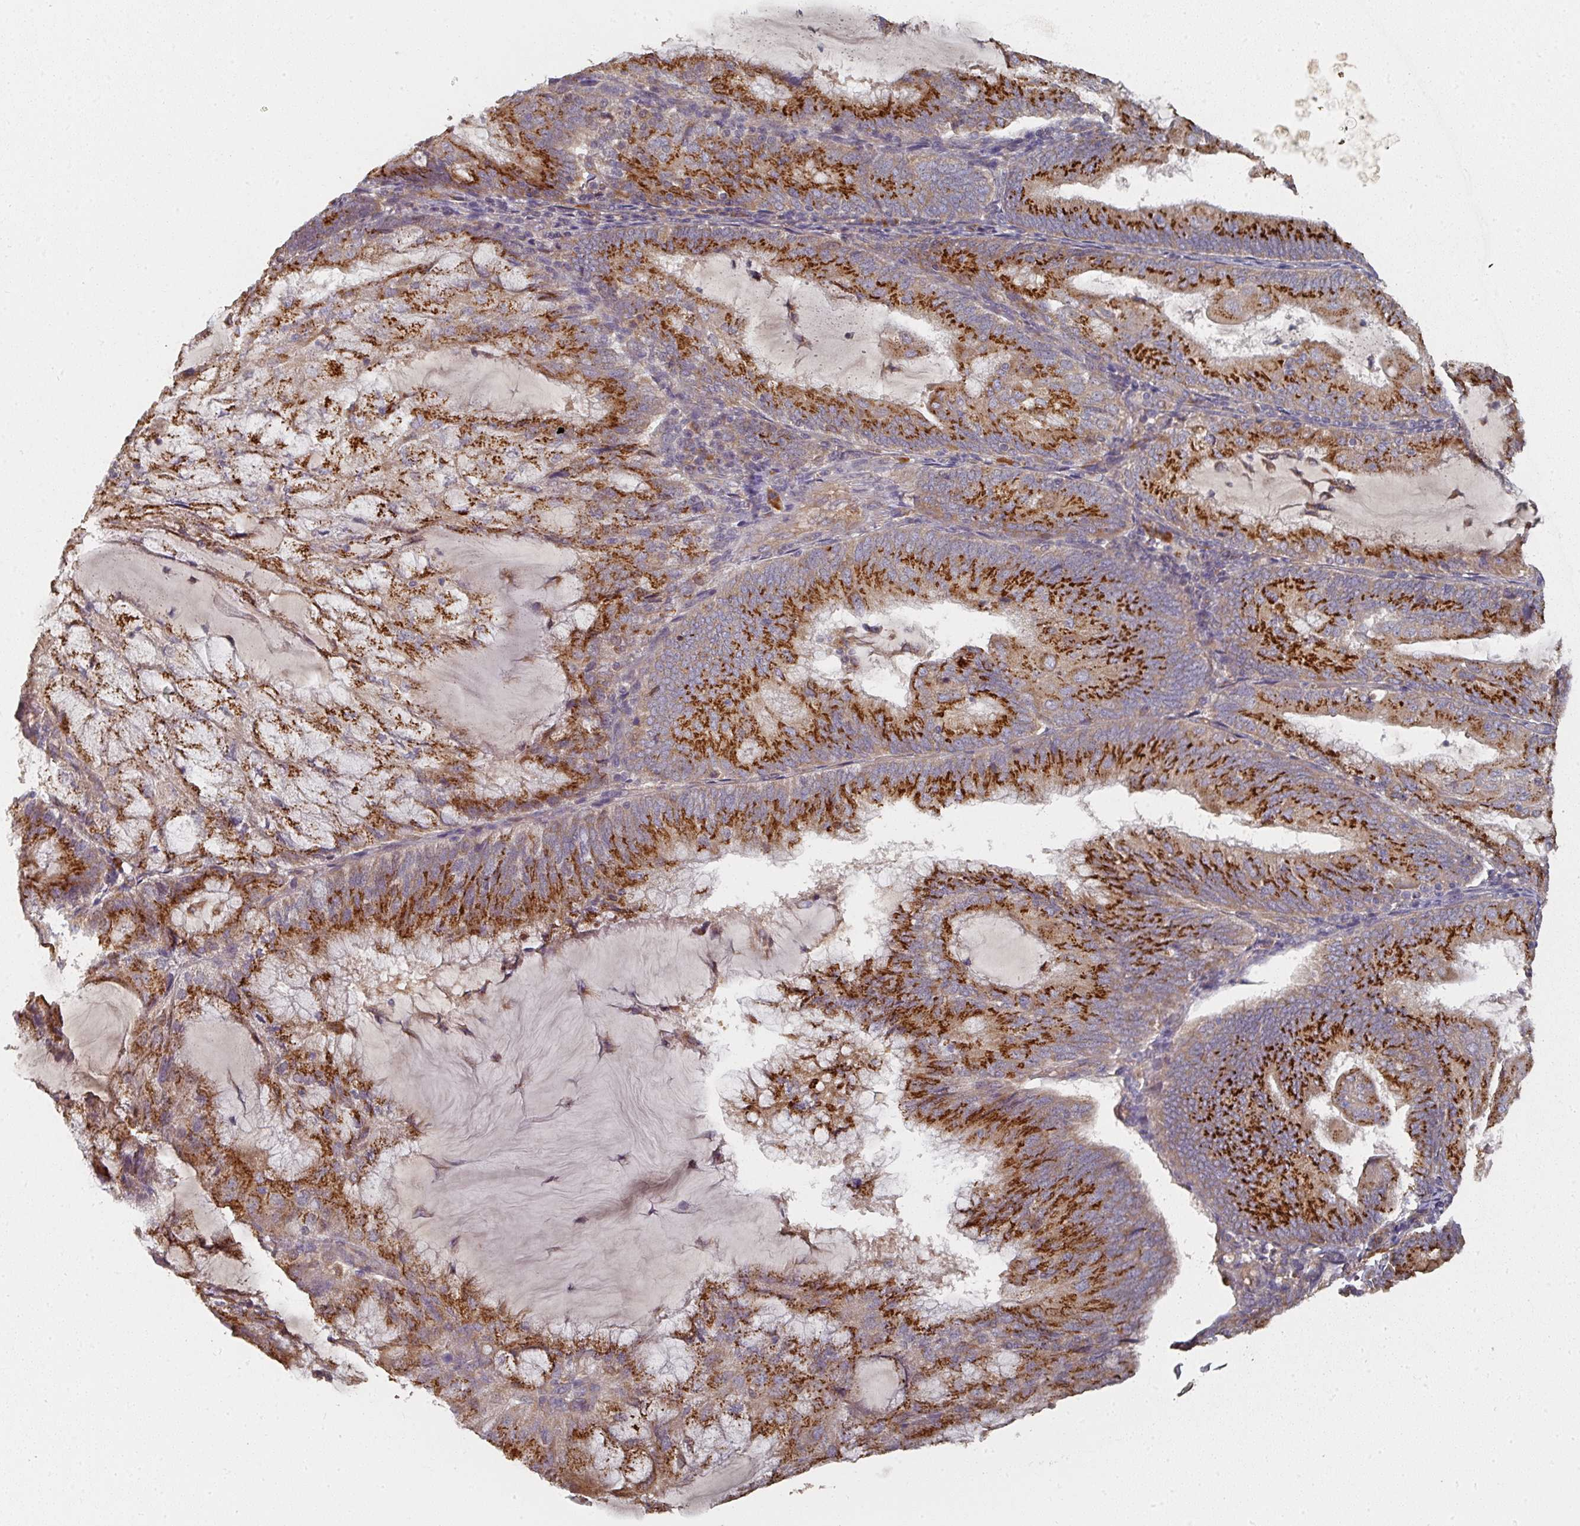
{"staining": {"intensity": "strong", "quantity": ">75%", "location": "cytoplasmic/membranous"}, "tissue": "endometrial cancer", "cell_type": "Tumor cells", "image_type": "cancer", "snomed": [{"axis": "morphology", "description": "Adenocarcinoma, NOS"}, {"axis": "topography", "description": "Endometrium"}], "caption": "Protein positivity by immunohistochemistry exhibits strong cytoplasmic/membranous staining in approximately >75% of tumor cells in adenocarcinoma (endometrial). (brown staining indicates protein expression, while blue staining denotes nuclei).", "gene": "EDEM2", "patient": {"sex": "female", "age": 81}}